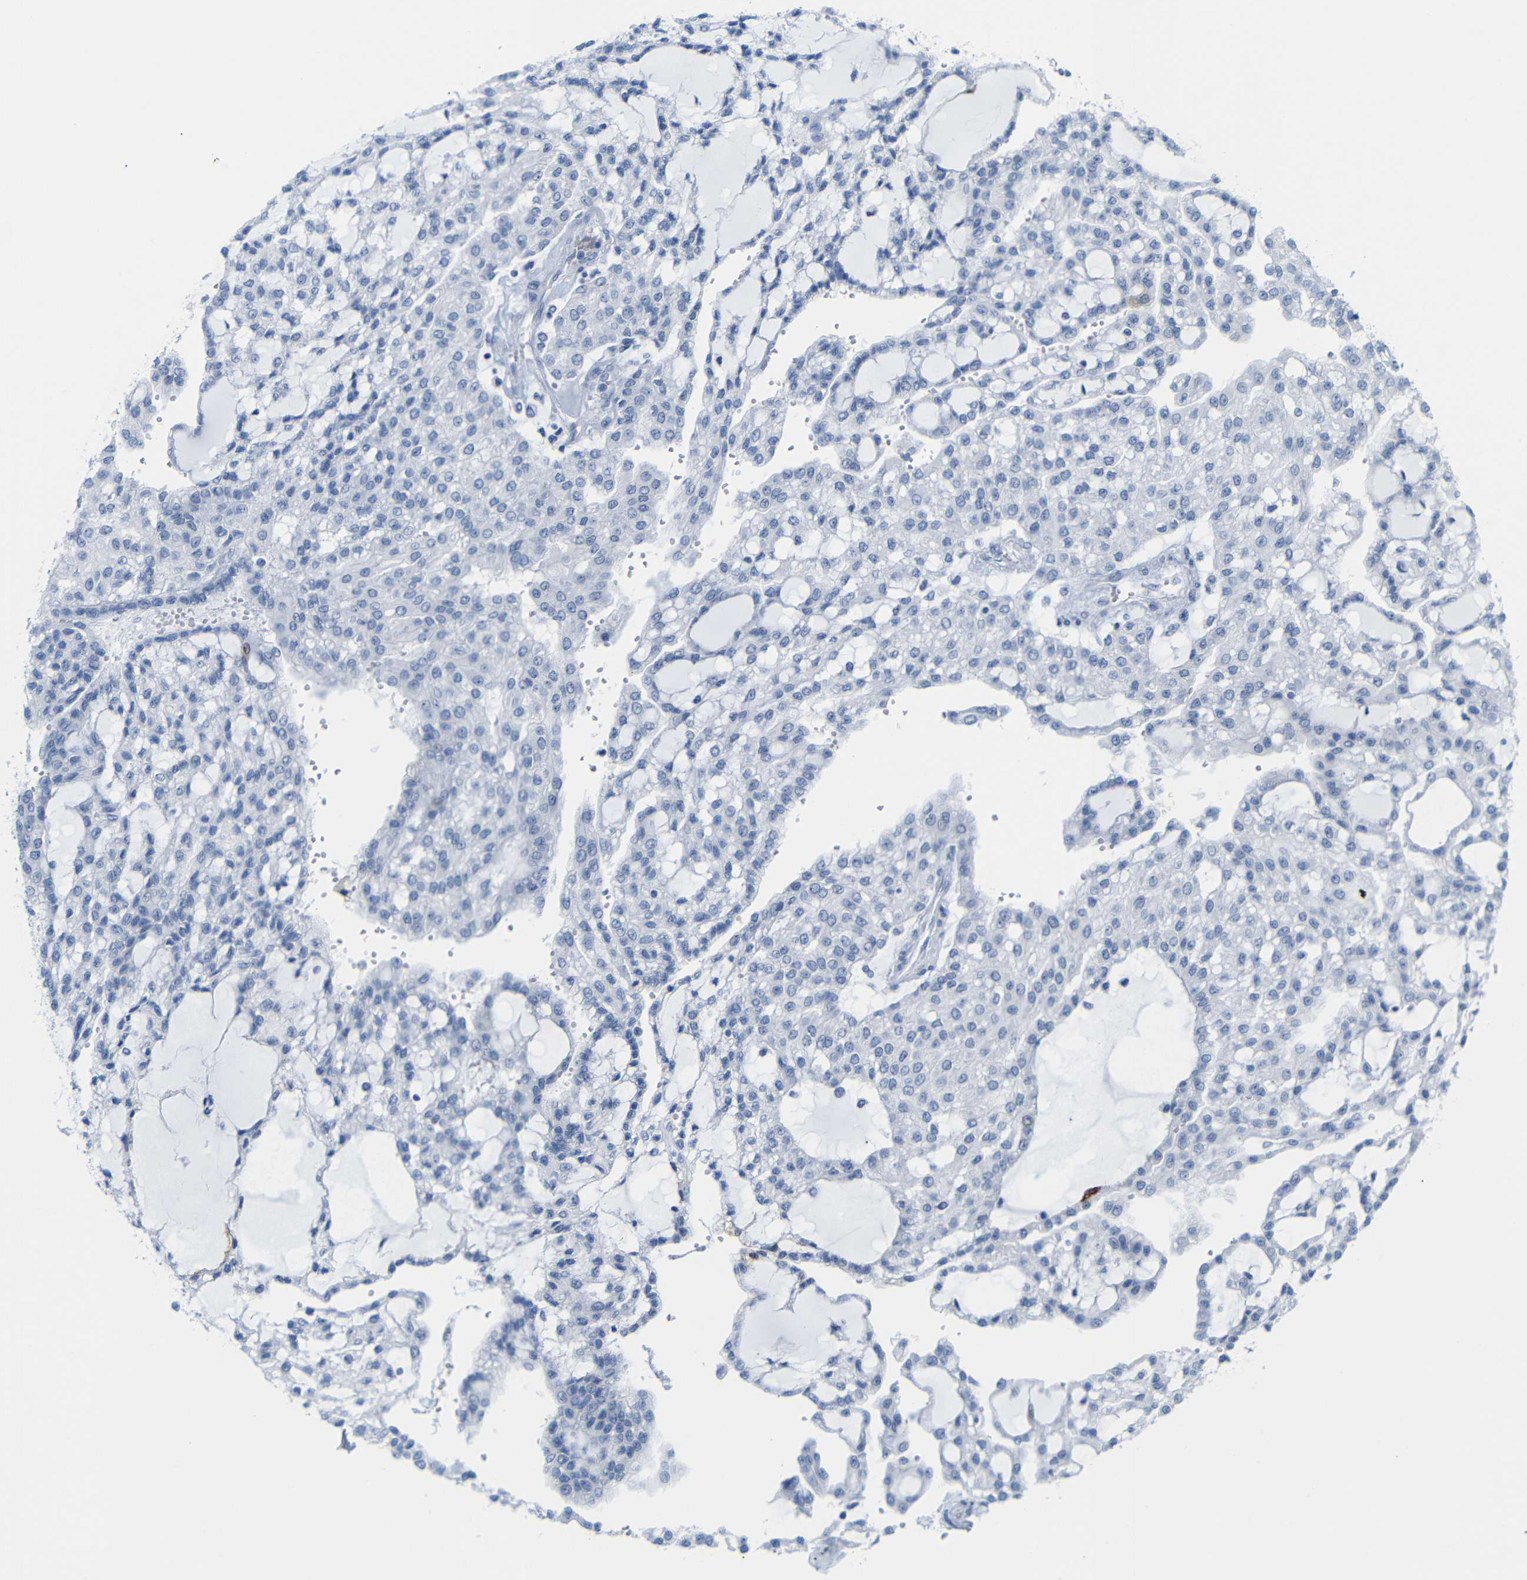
{"staining": {"intensity": "negative", "quantity": "none", "location": "none"}, "tissue": "renal cancer", "cell_type": "Tumor cells", "image_type": "cancer", "snomed": [{"axis": "morphology", "description": "Adenocarcinoma, NOS"}, {"axis": "topography", "description": "Kidney"}], "caption": "DAB (3,3'-diaminobenzidine) immunohistochemical staining of renal adenocarcinoma exhibits no significant positivity in tumor cells.", "gene": "MT1A", "patient": {"sex": "male", "age": 63}}